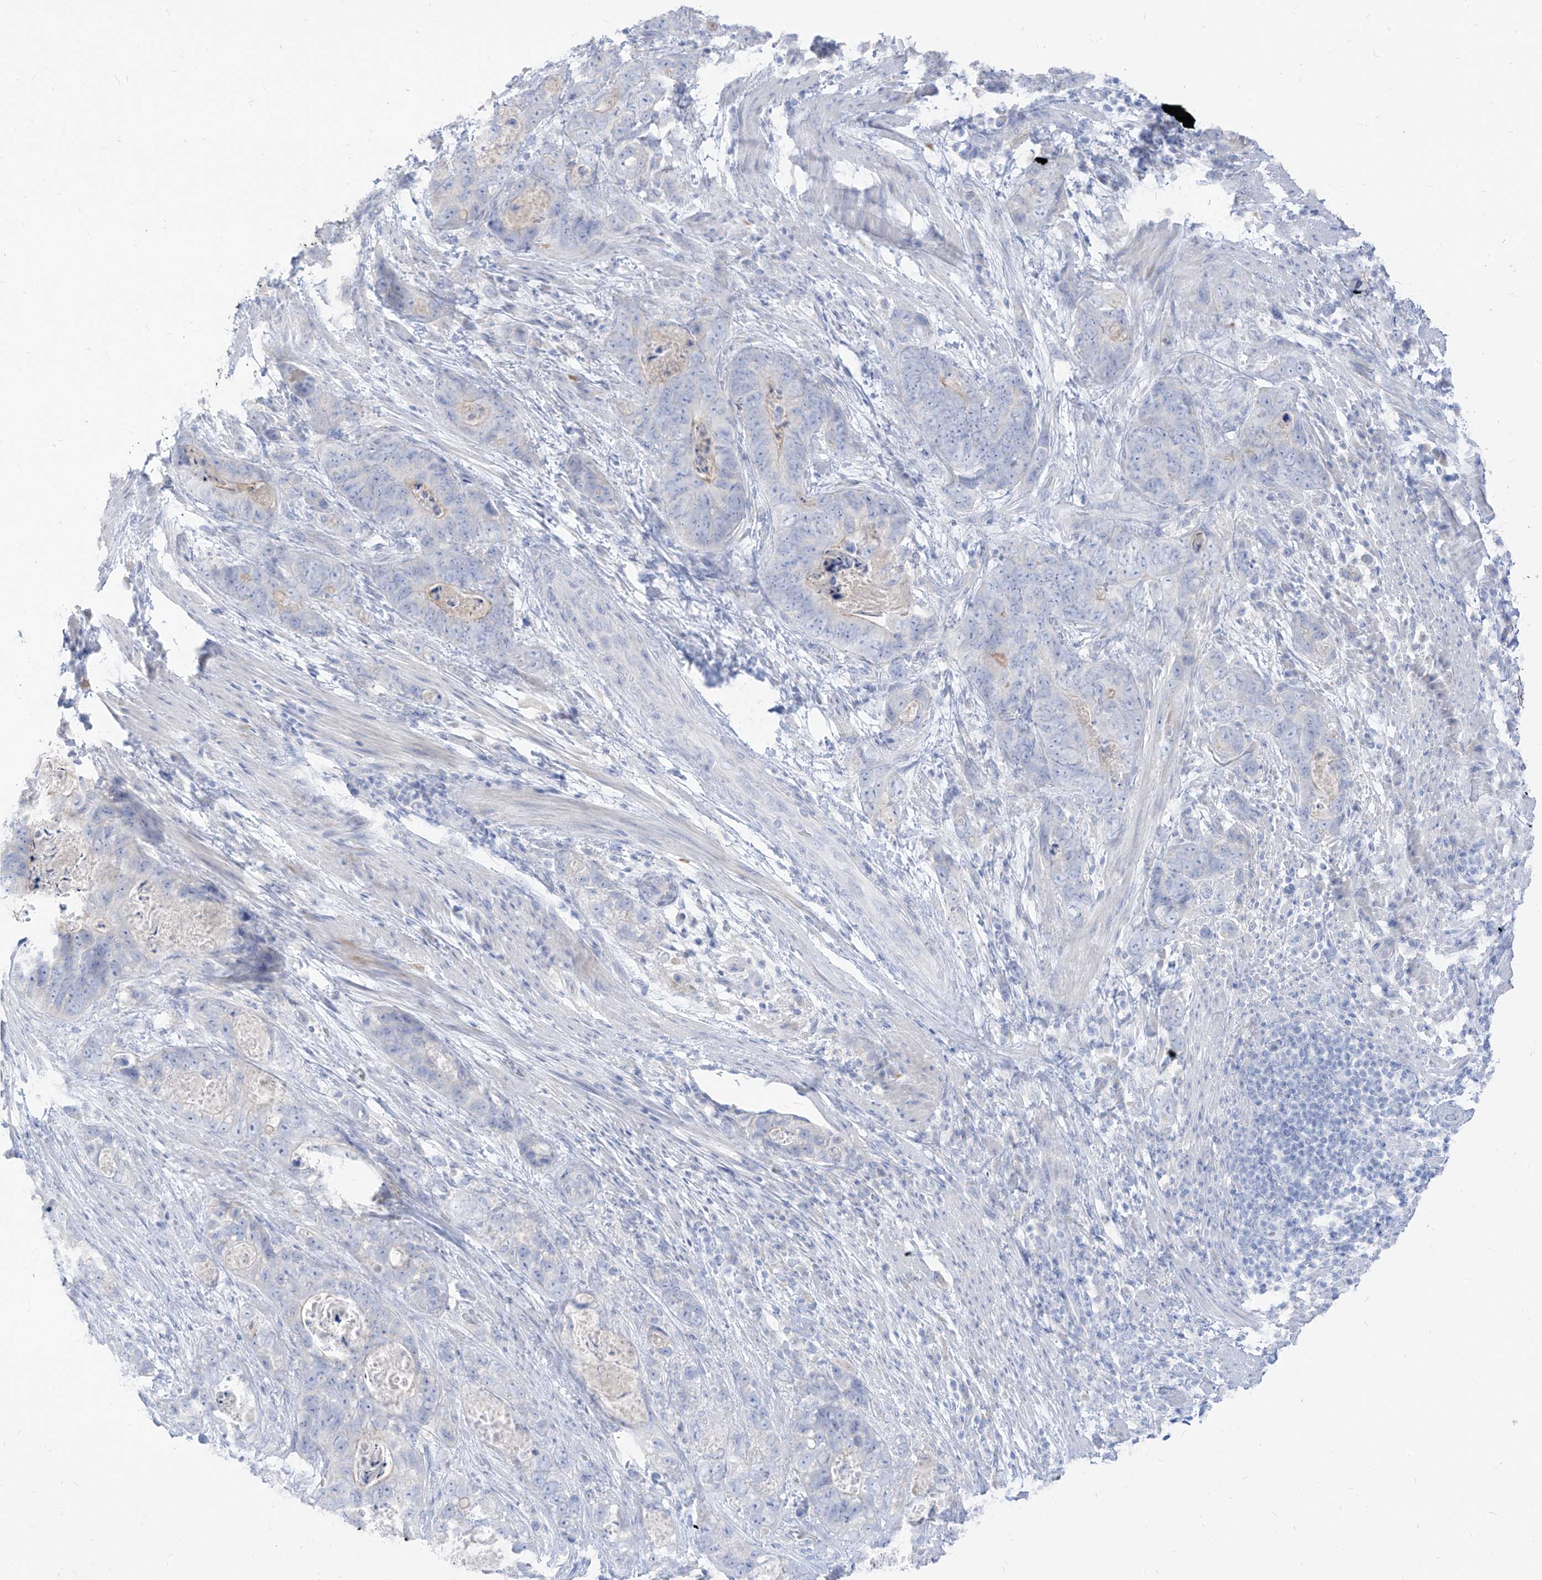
{"staining": {"intensity": "negative", "quantity": "none", "location": "none"}, "tissue": "stomach cancer", "cell_type": "Tumor cells", "image_type": "cancer", "snomed": [{"axis": "morphology", "description": "Adenocarcinoma, NOS"}, {"axis": "topography", "description": "Stomach"}], "caption": "Immunohistochemical staining of stomach cancer (adenocarcinoma) demonstrates no significant positivity in tumor cells.", "gene": "ARHGEF40", "patient": {"sex": "female", "age": 89}}